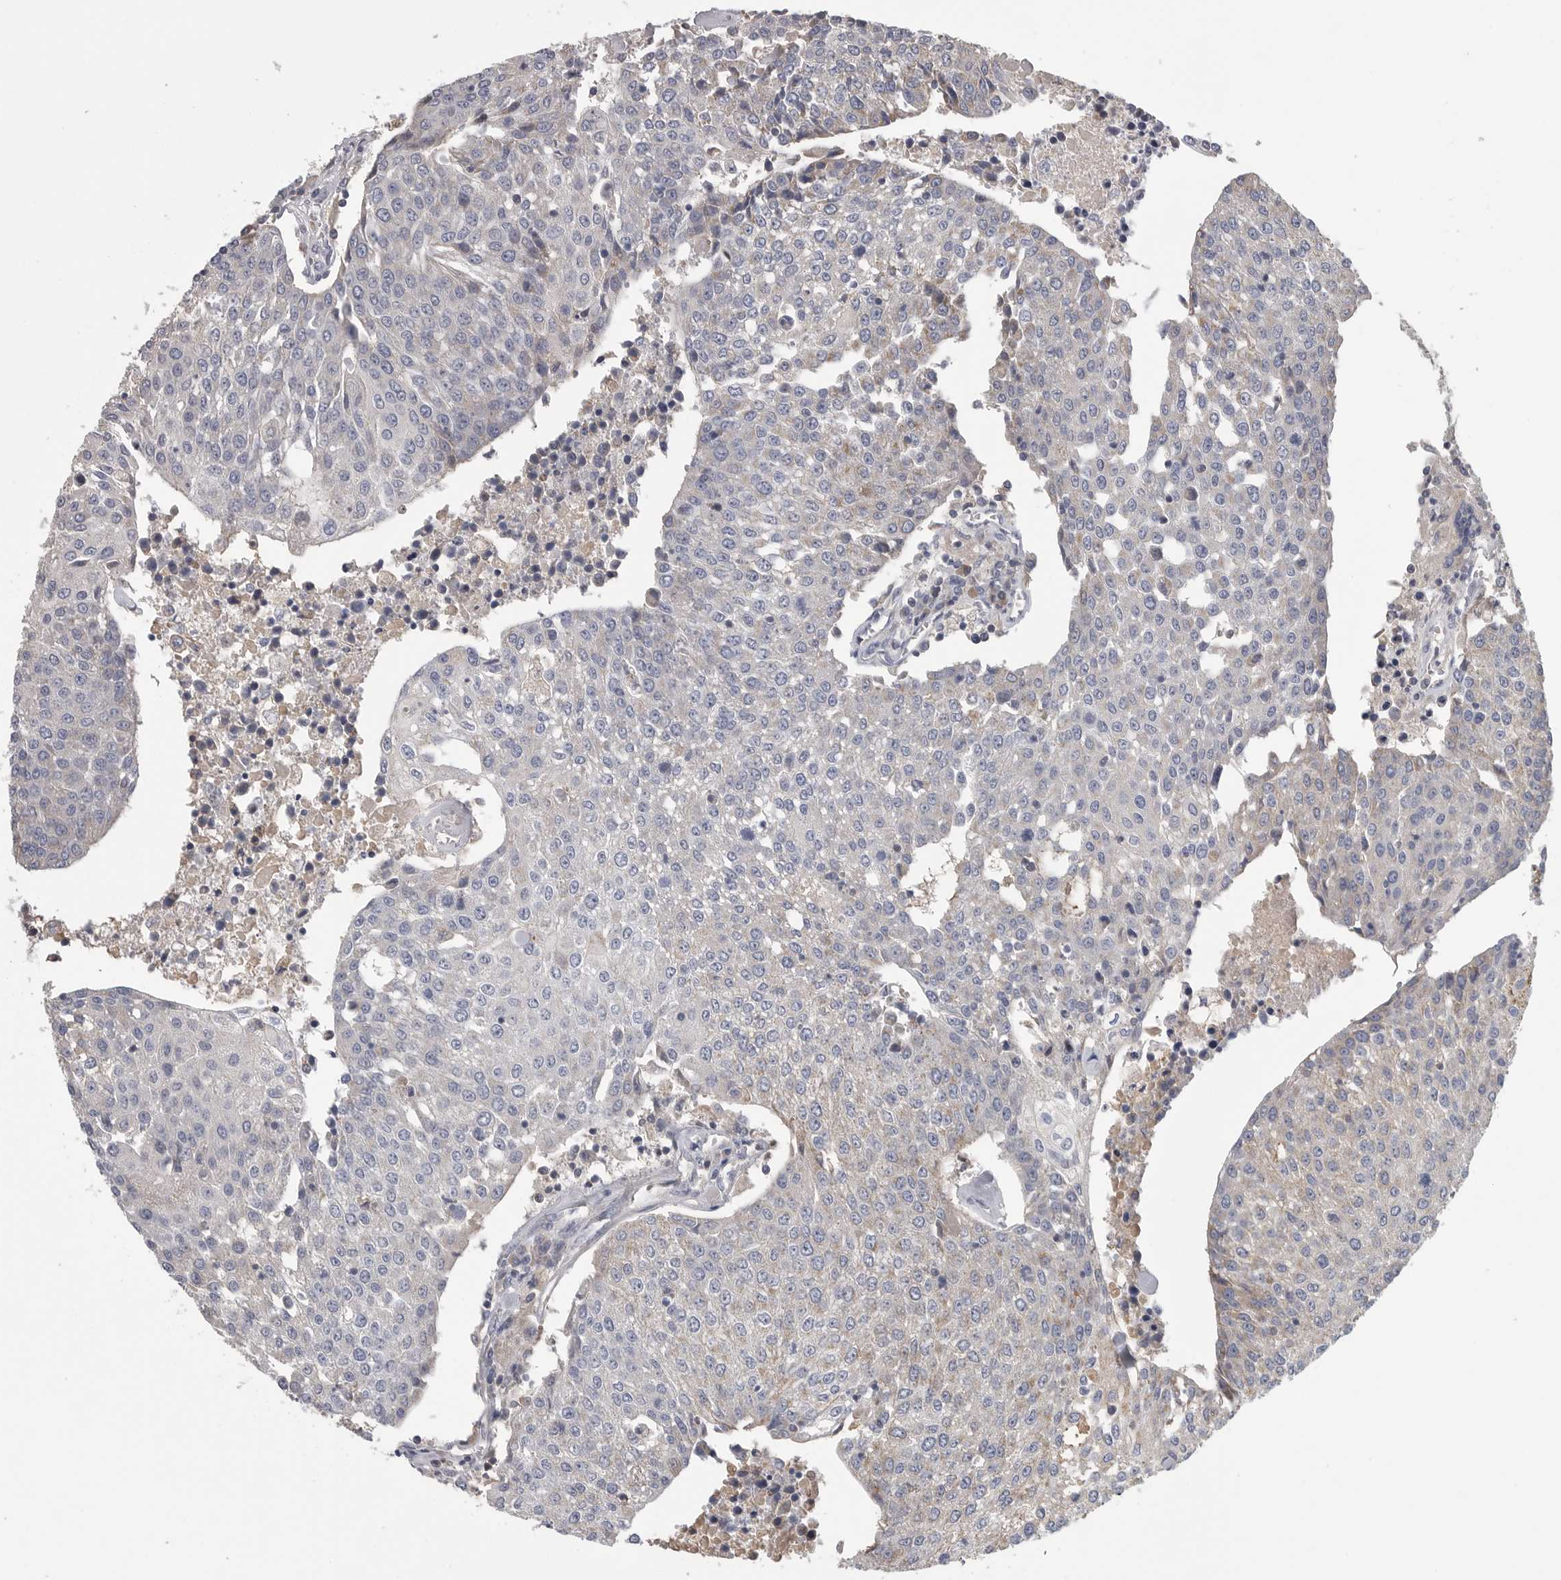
{"staining": {"intensity": "weak", "quantity": "<25%", "location": "cytoplasmic/membranous"}, "tissue": "urothelial cancer", "cell_type": "Tumor cells", "image_type": "cancer", "snomed": [{"axis": "morphology", "description": "Urothelial carcinoma, High grade"}, {"axis": "topography", "description": "Urinary bladder"}], "caption": "High magnification brightfield microscopy of urothelial cancer stained with DAB (brown) and counterstained with hematoxylin (blue): tumor cells show no significant expression.", "gene": "SDC3", "patient": {"sex": "female", "age": 85}}